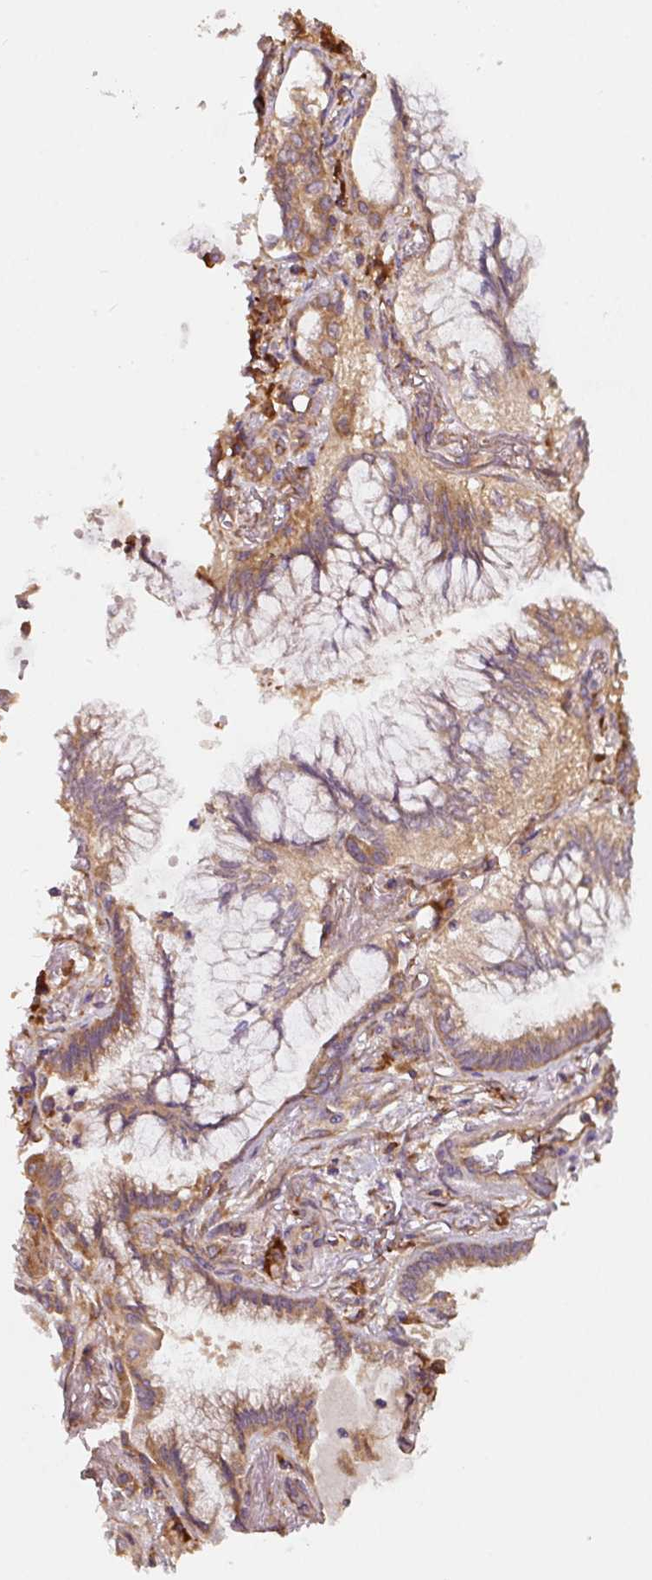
{"staining": {"intensity": "moderate", "quantity": ">75%", "location": "cytoplasmic/membranous"}, "tissue": "lung cancer", "cell_type": "Tumor cells", "image_type": "cancer", "snomed": [{"axis": "morphology", "description": "Adenocarcinoma, NOS"}, {"axis": "topography", "description": "Lung"}], "caption": "Lung cancer (adenocarcinoma) was stained to show a protein in brown. There is medium levels of moderate cytoplasmic/membranous positivity in about >75% of tumor cells. The staining is performed using DAB brown chromogen to label protein expression. The nuclei are counter-stained blue using hematoxylin.", "gene": "EIF2S2", "patient": {"sex": "female", "age": 70}}